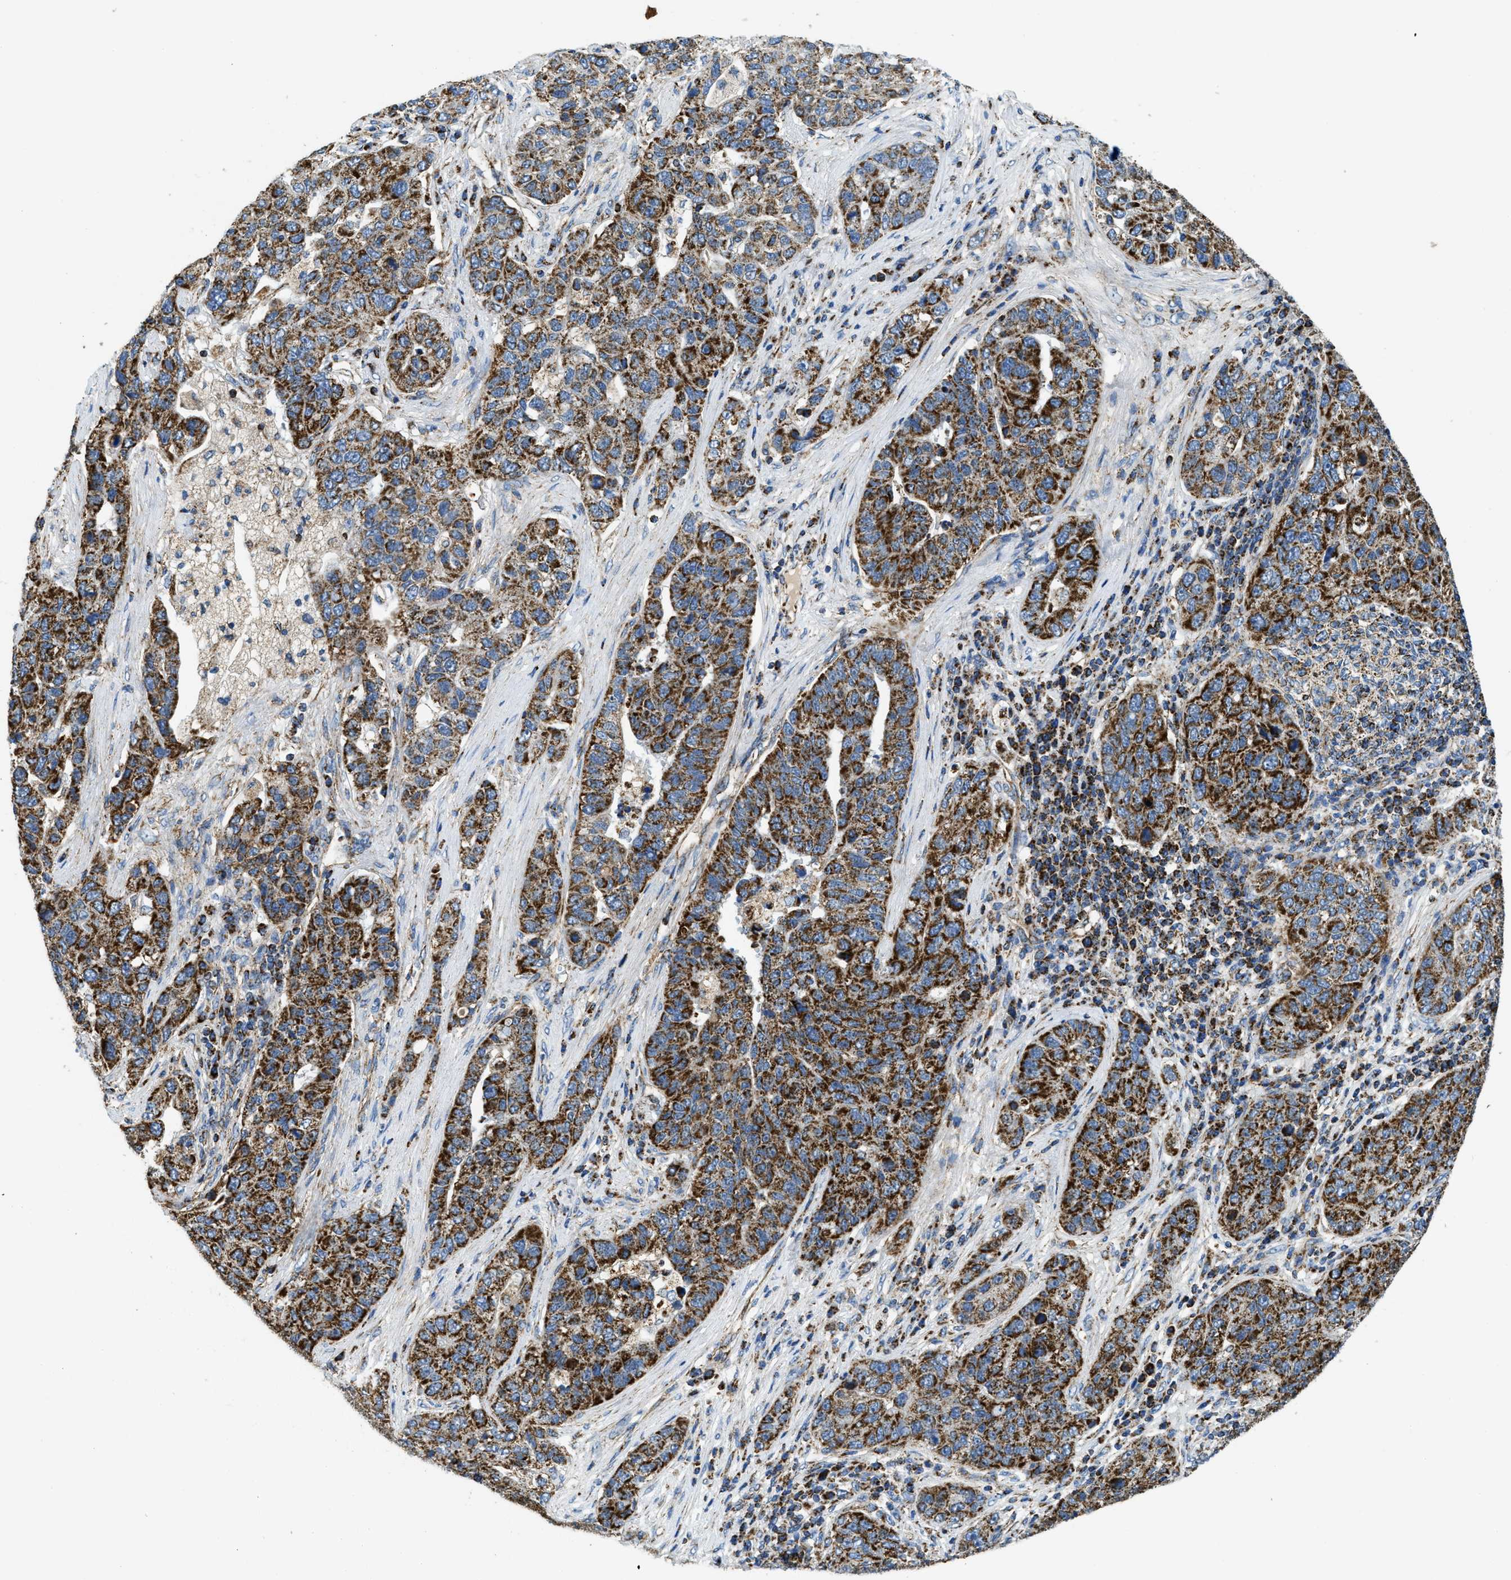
{"staining": {"intensity": "strong", "quantity": ">75%", "location": "cytoplasmic/membranous"}, "tissue": "pancreatic cancer", "cell_type": "Tumor cells", "image_type": "cancer", "snomed": [{"axis": "morphology", "description": "Adenocarcinoma, NOS"}, {"axis": "topography", "description": "Pancreas"}], "caption": "Brown immunohistochemical staining in pancreatic cancer demonstrates strong cytoplasmic/membranous positivity in approximately >75% of tumor cells.", "gene": "STK33", "patient": {"sex": "female", "age": 61}}